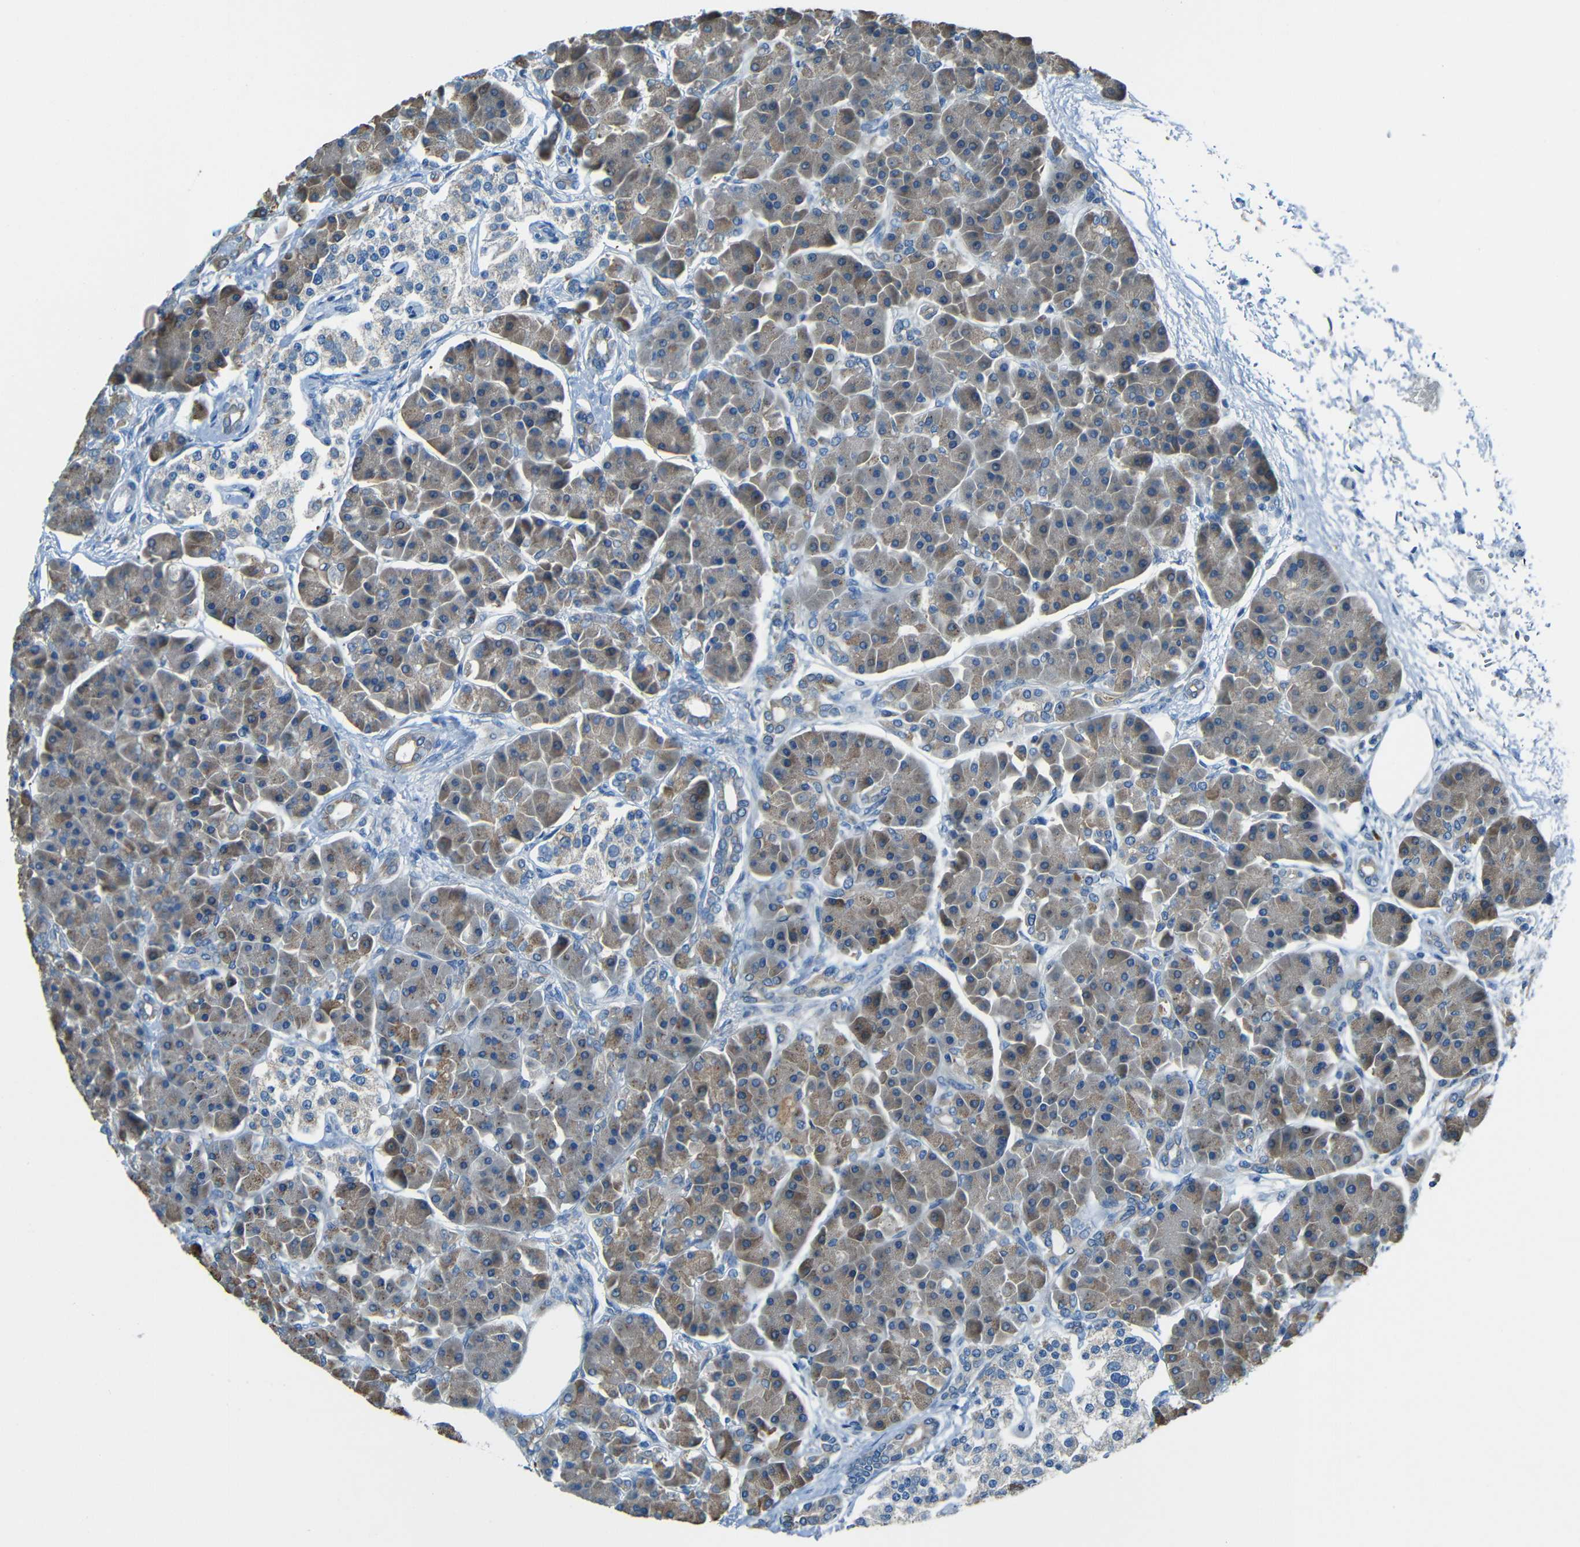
{"staining": {"intensity": "moderate", "quantity": ">75%", "location": "cytoplasmic/membranous"}, "tissue": "pancreas", "cell_type": "Exocrine glandular cells", "image_type": "normal", "snomed": [{"axis": "morphology", "description": "Normal tissue, NOS"}, {"axis": "topography", "description": "Pancreas"}], "caption": "Moderate cytoplasmic/membranous protein positivity is present in about >75% of exocrine glandular cells in pancreas. (Stains: DAB (3,3'-diaminobenzidine) in brown, nuclei in blue, Microscopy: brightfield microscopy at high magnification).", "gene": "CYP26B1", "patient": {"sex": "female", "age": 70}}